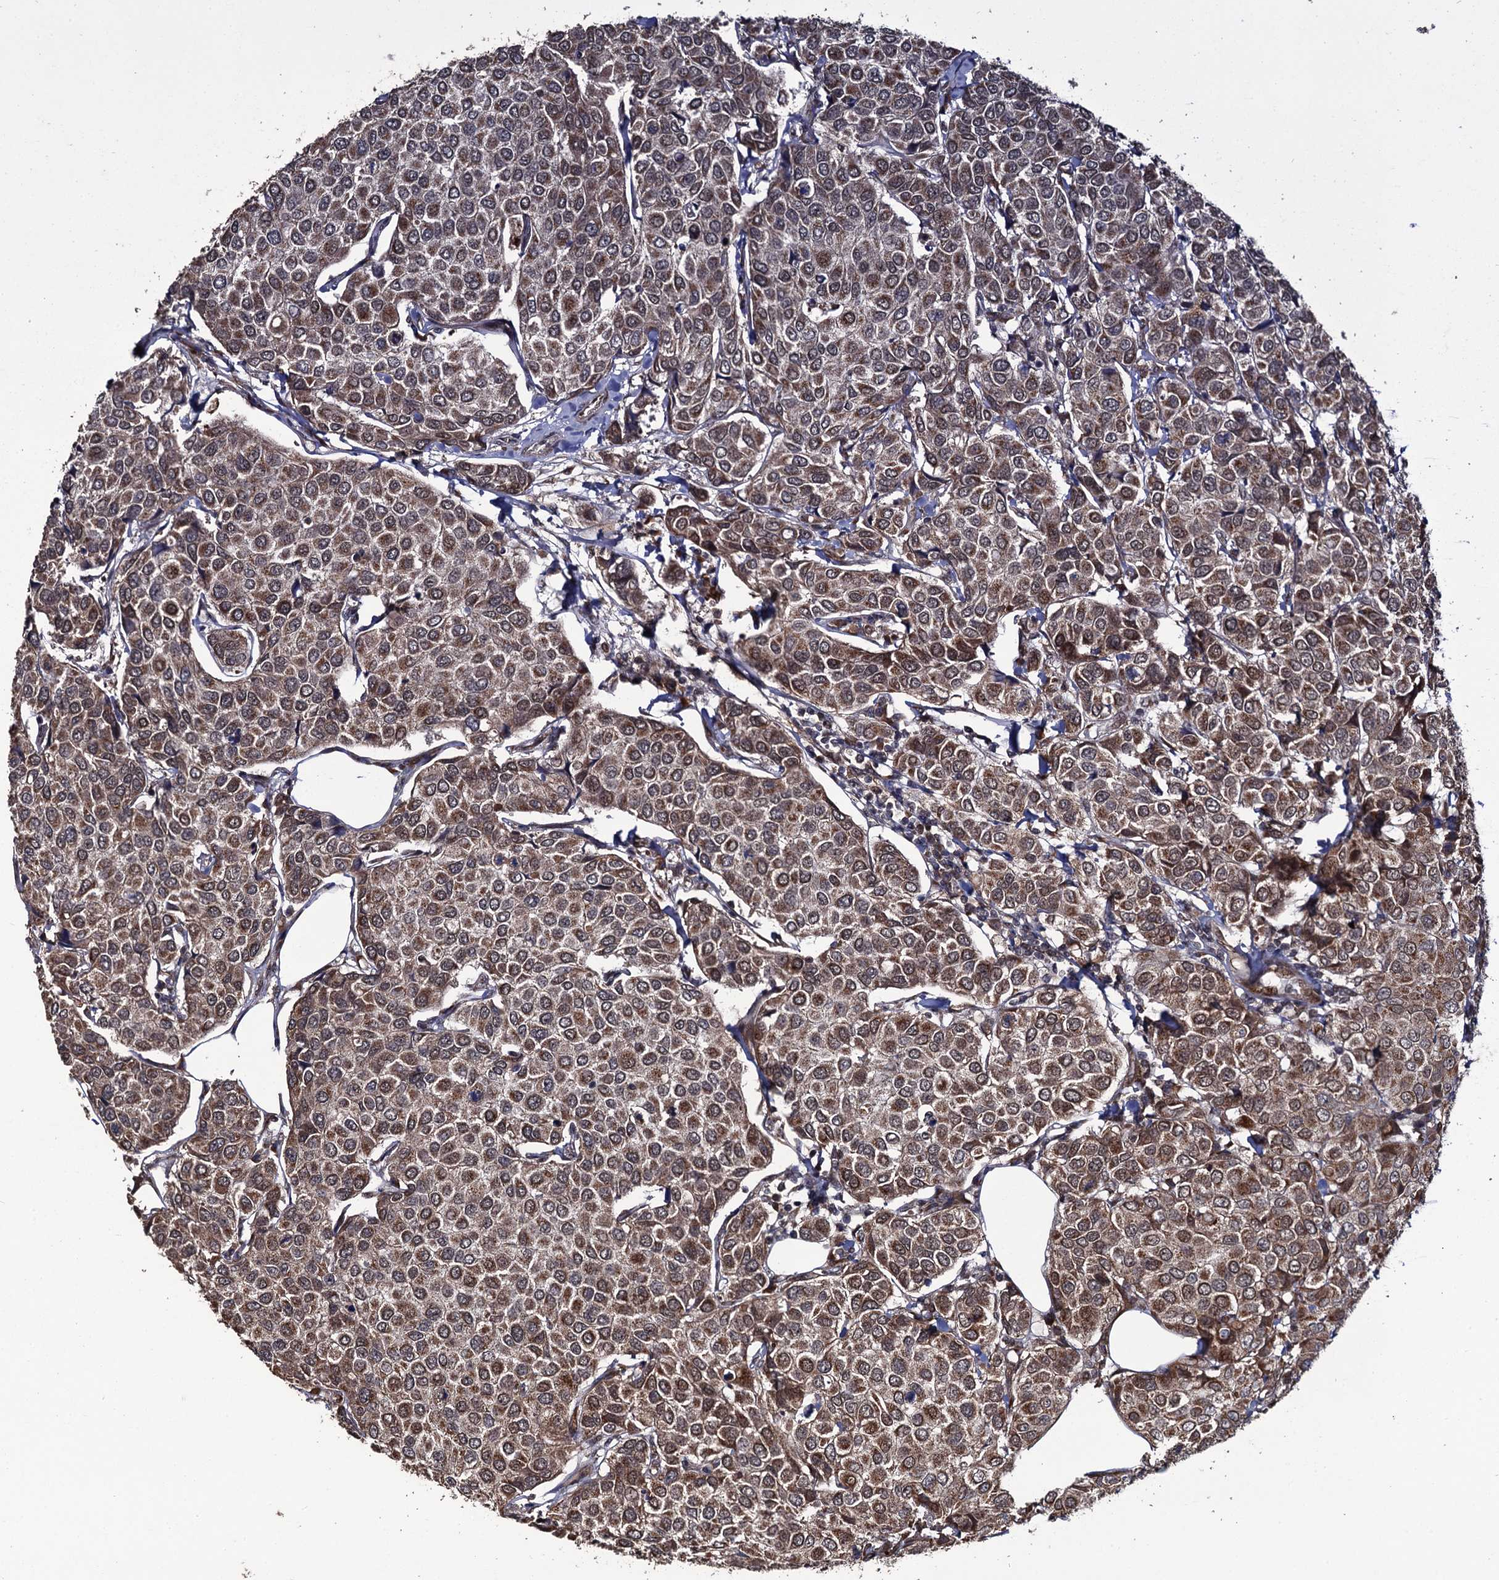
{"staining": {"intensity": "moderate", "quantity": "<25%", "location": "cytoplasmic/membranous,nuclear"}, "tissue": "breast cancer", "cell_type": "Tumor cells", "image_type": "cancer", "snomed": [{"axis": "morphology", "description": "Duct carcinoma"}, {"axis": "topography", "description": "Breast"}], "caption": "Breast cancer (intraductal carcinoma) tissue exhibits moderate cytoplasmic/membranous and nuclear staining in about <25% of tumor cells The protein of interest is shown in brown color, while the nuclei are stained blue.", "gene": "LRRC63", "patient": {"sex": "female", "age": 55}}